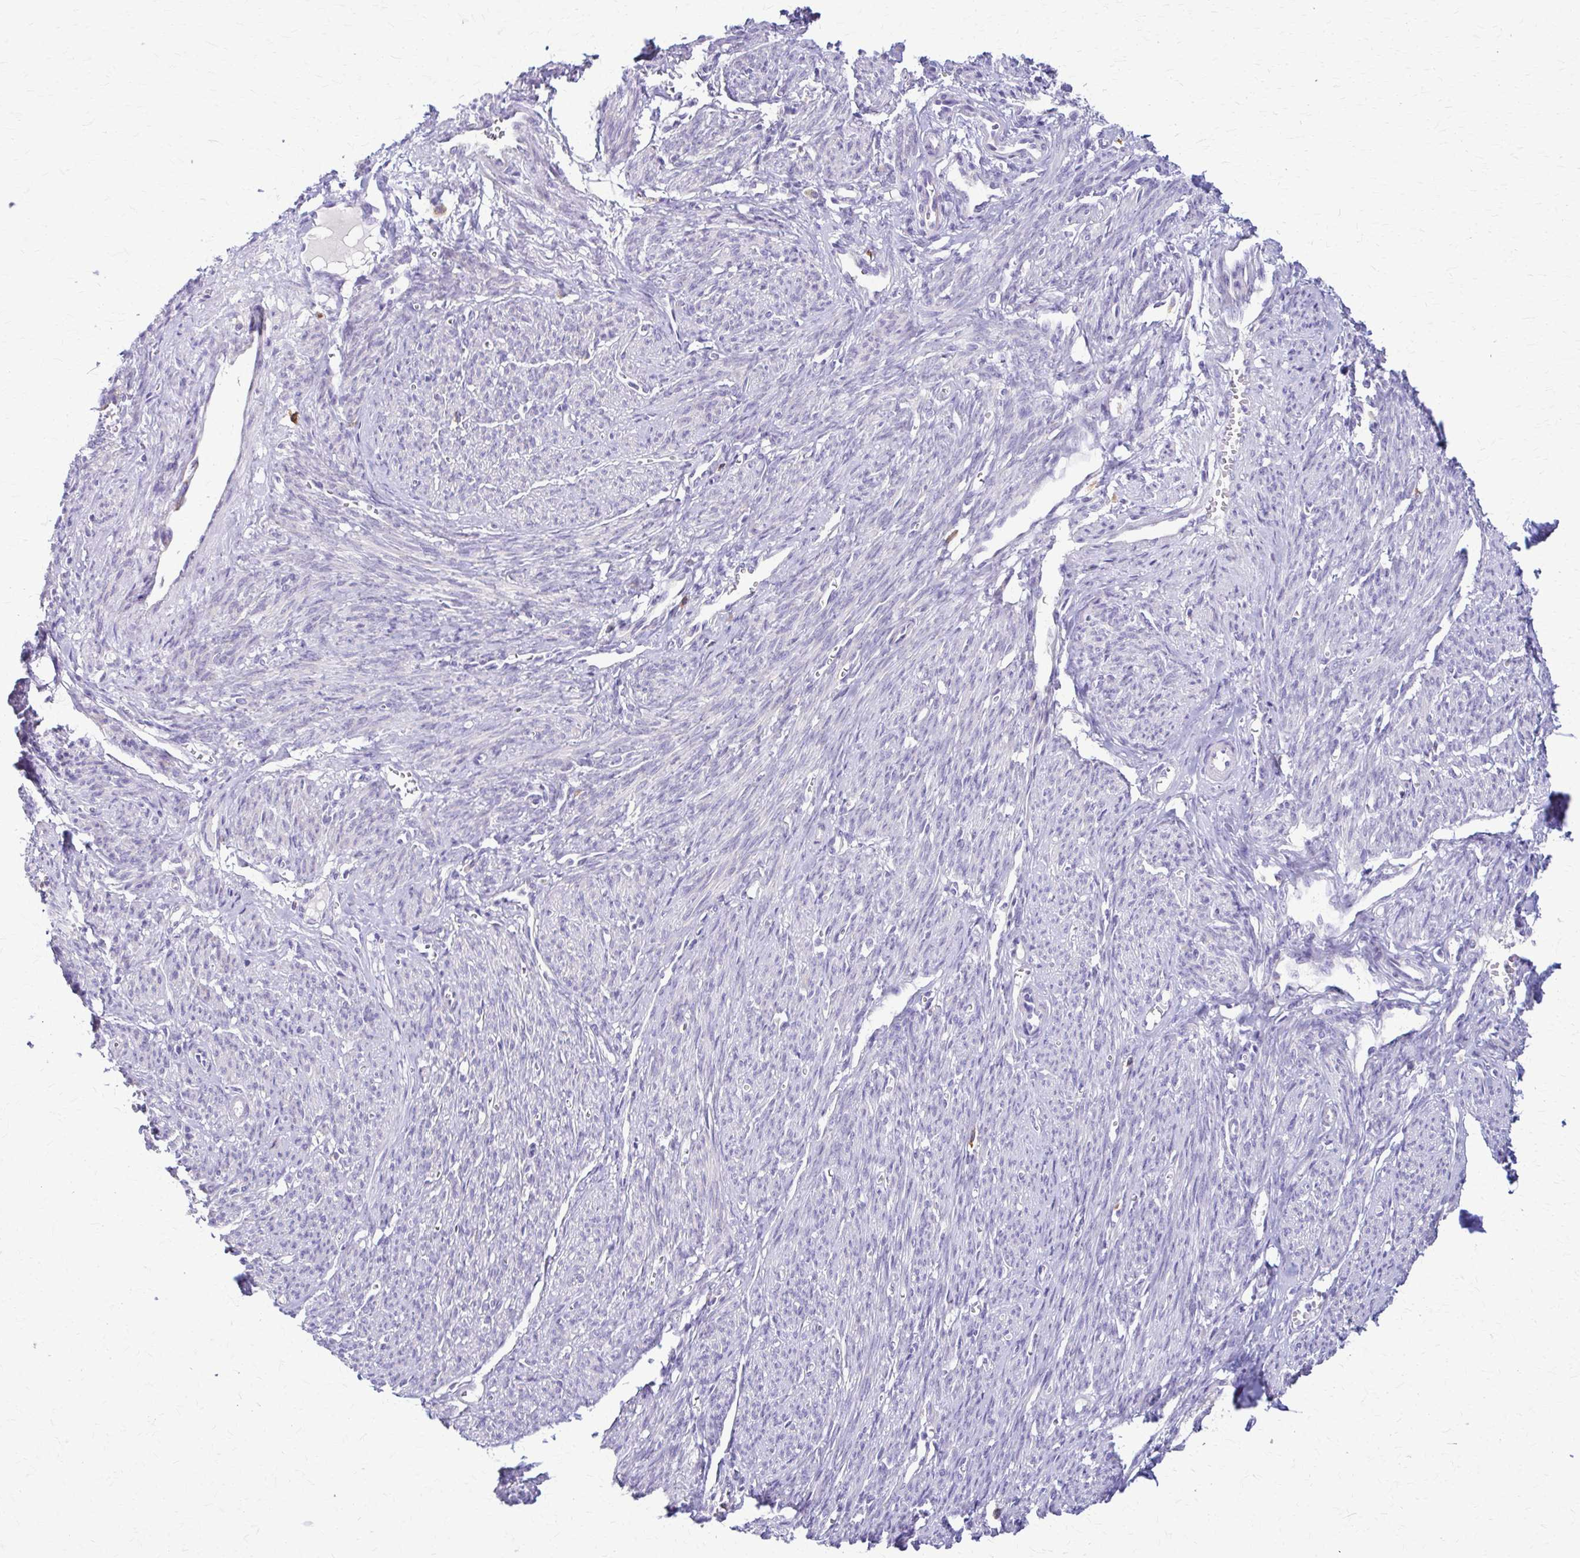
{"staining": {"intensity": "negative", "quantity": "none", "location": "none"}, "tissue": "smooth muscle", "cell_type": "Smooth muscle cells", "image_type": "normal", "snomed": [{"axis": "morphology", "description": "Normal tissue, NOS"}, {"axis": "topography", "description": "Smooth muscle"}], "caption": "IHC image of unremarkable smooth muscle: smooth muscle stained with DAB (3,3'-diaminobenzidine) reveals no significant protein expression in smooth muscle cells.", "gene": "SAMD13", "patient": {"sex": "female", "age": 65}}